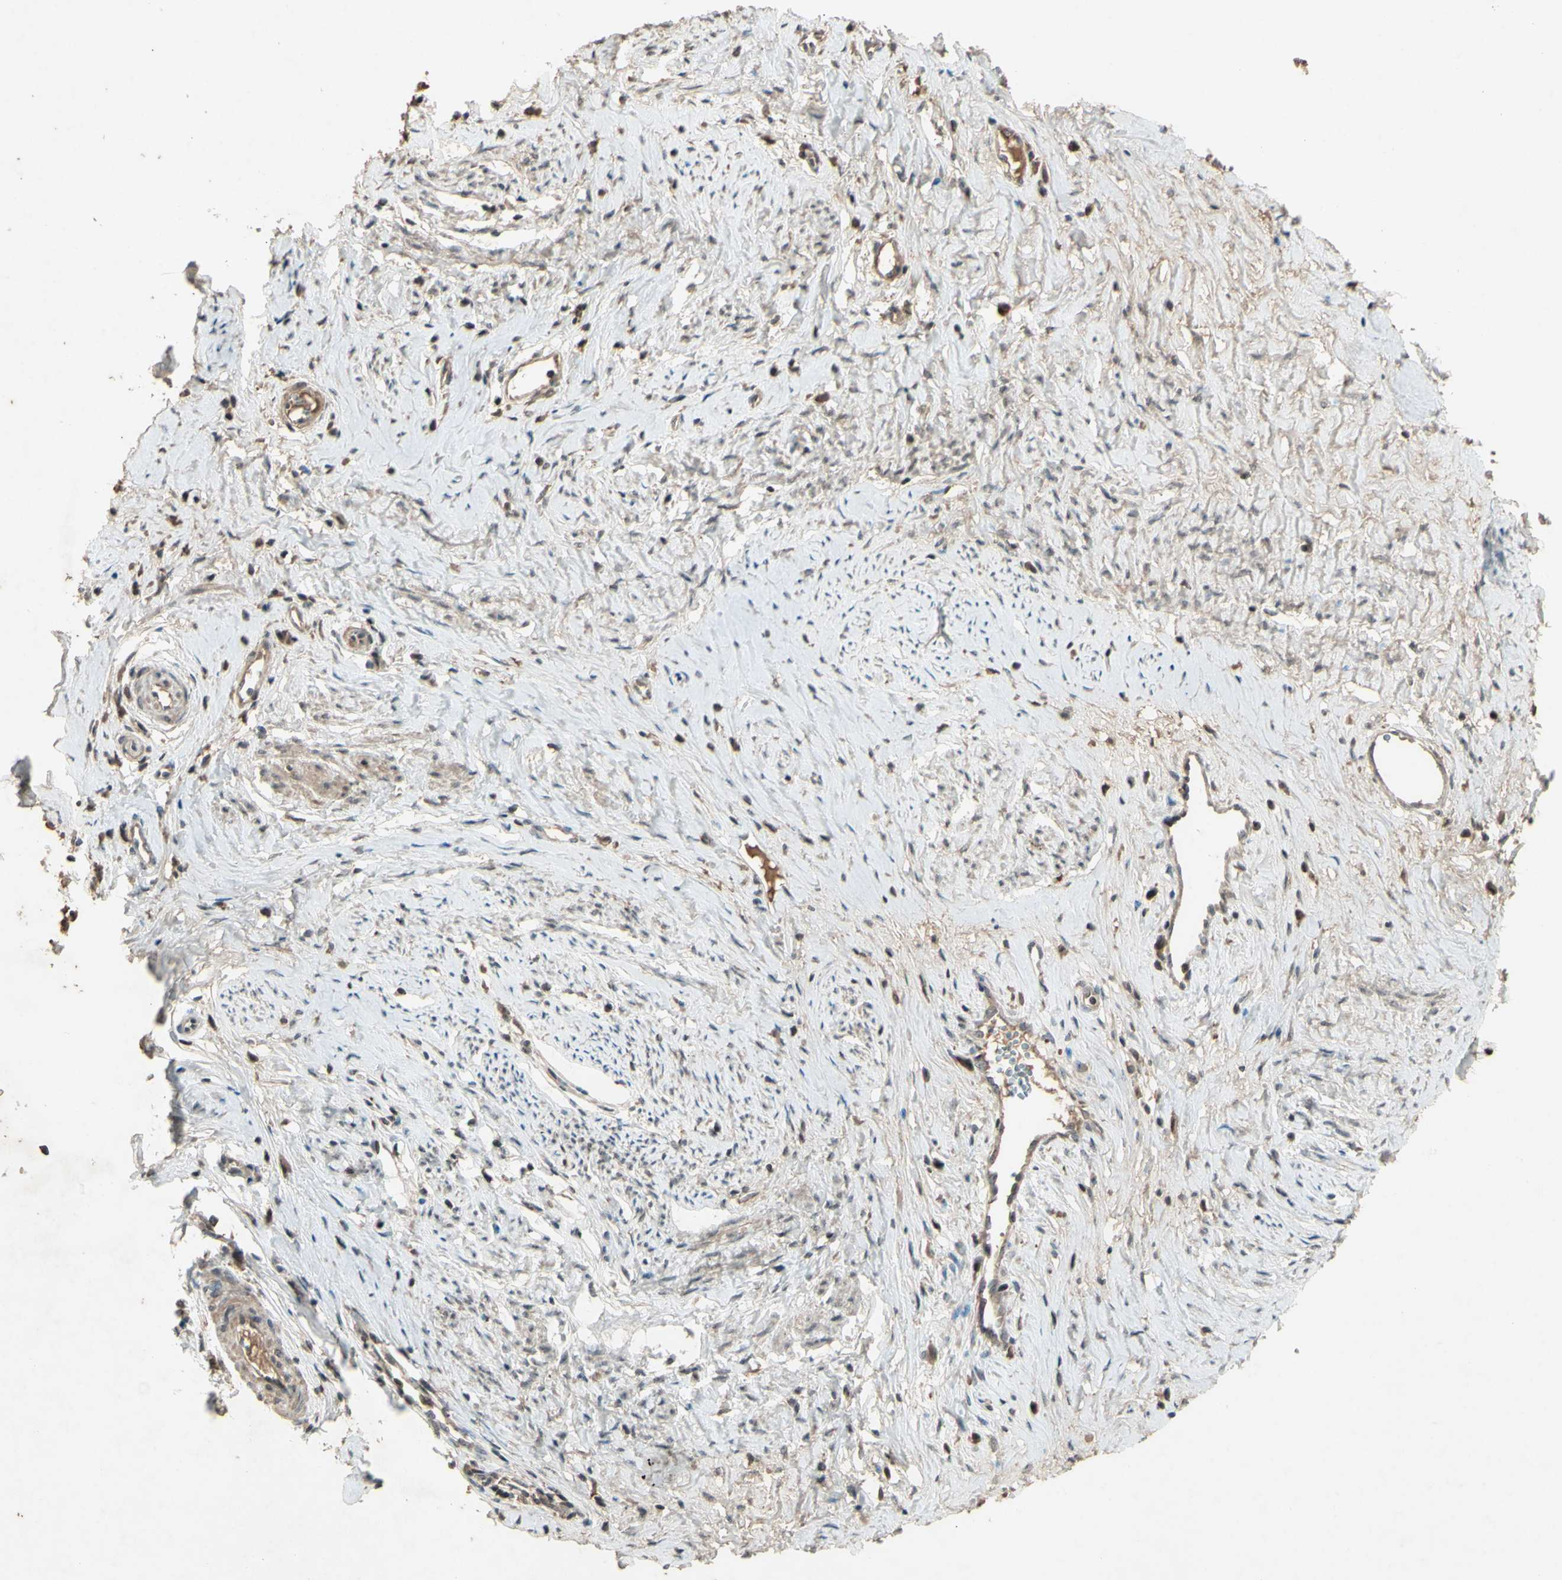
{"staining": {"intensity": "moderate", "quantity": ">75%", "location": "cytoplasmic/membranous,nuclear"}, "tissue": "cervical cancer", "cell_type": "Tumor cells", "image_type": "cancer", "snomed": [{"axis": "morphology", "description": "Squamous cell carcinoma, NOS"}, {"axis": "topography", "description": "Cervix"}], "caption": "Protein expression analysis of cervical cancer (squamous cell carcinoma) shows moderate cytoplasmic/membranous and nuclear expression in approximately >75% of tumor cells.", "gene": "SNW1", "patient": {"sex": "female", "age": 40}}